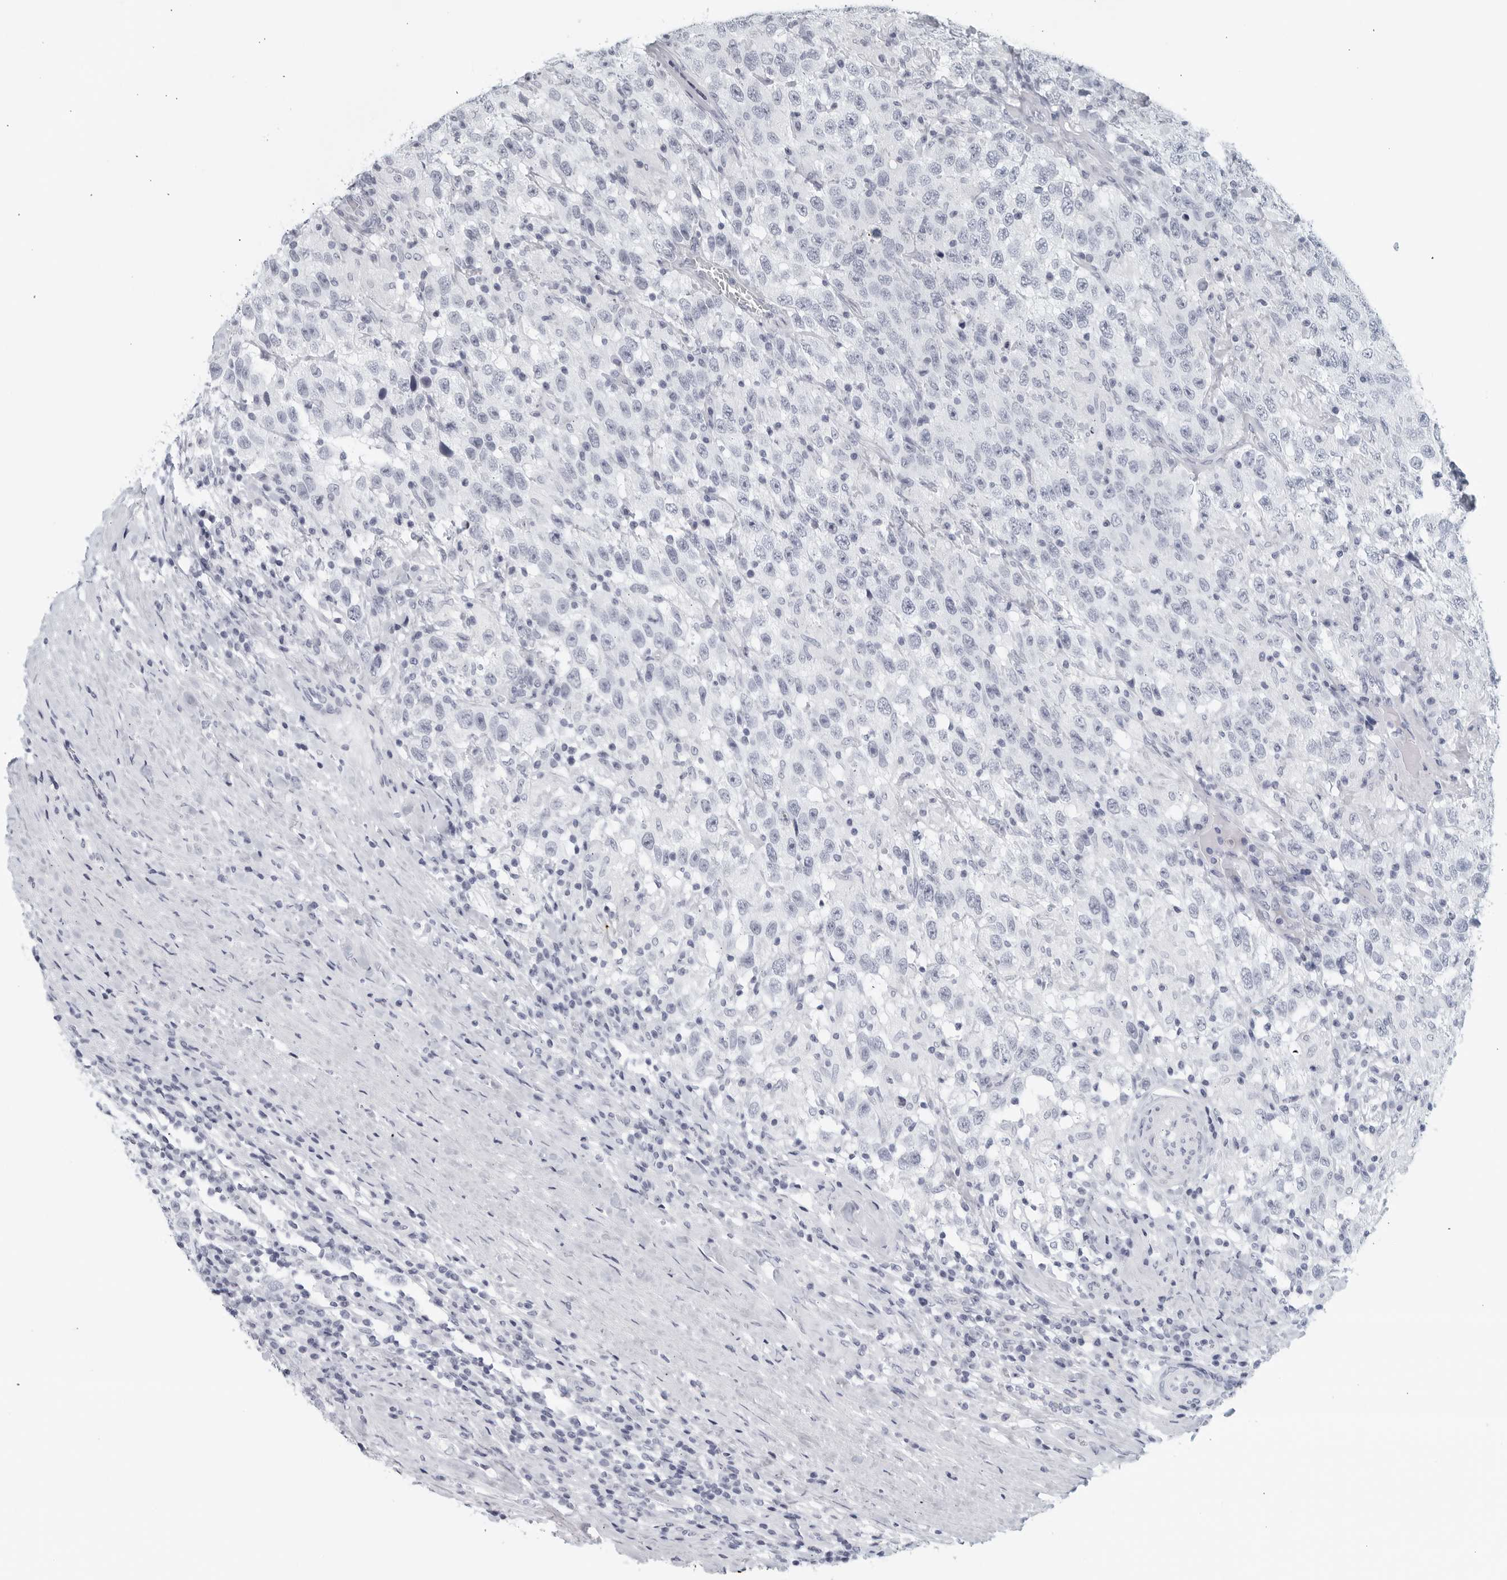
{"staining": {"intensity": "negative", "quantity": "none", "location": "none"}, "tissue": "testis cancer", "cell_type": "Tumor cells", "image_type": "cancer", "snomed": [{"axis": "morphology", "description": "Seminoma, NOS"}, {"axis": "topography", "description": "Testis"}], "caption": "IHC of seminoma (testis) exhibits no staining in tumor cells.", "gene": "KLK7", "patient": {"sex": "male", "age": 41}}